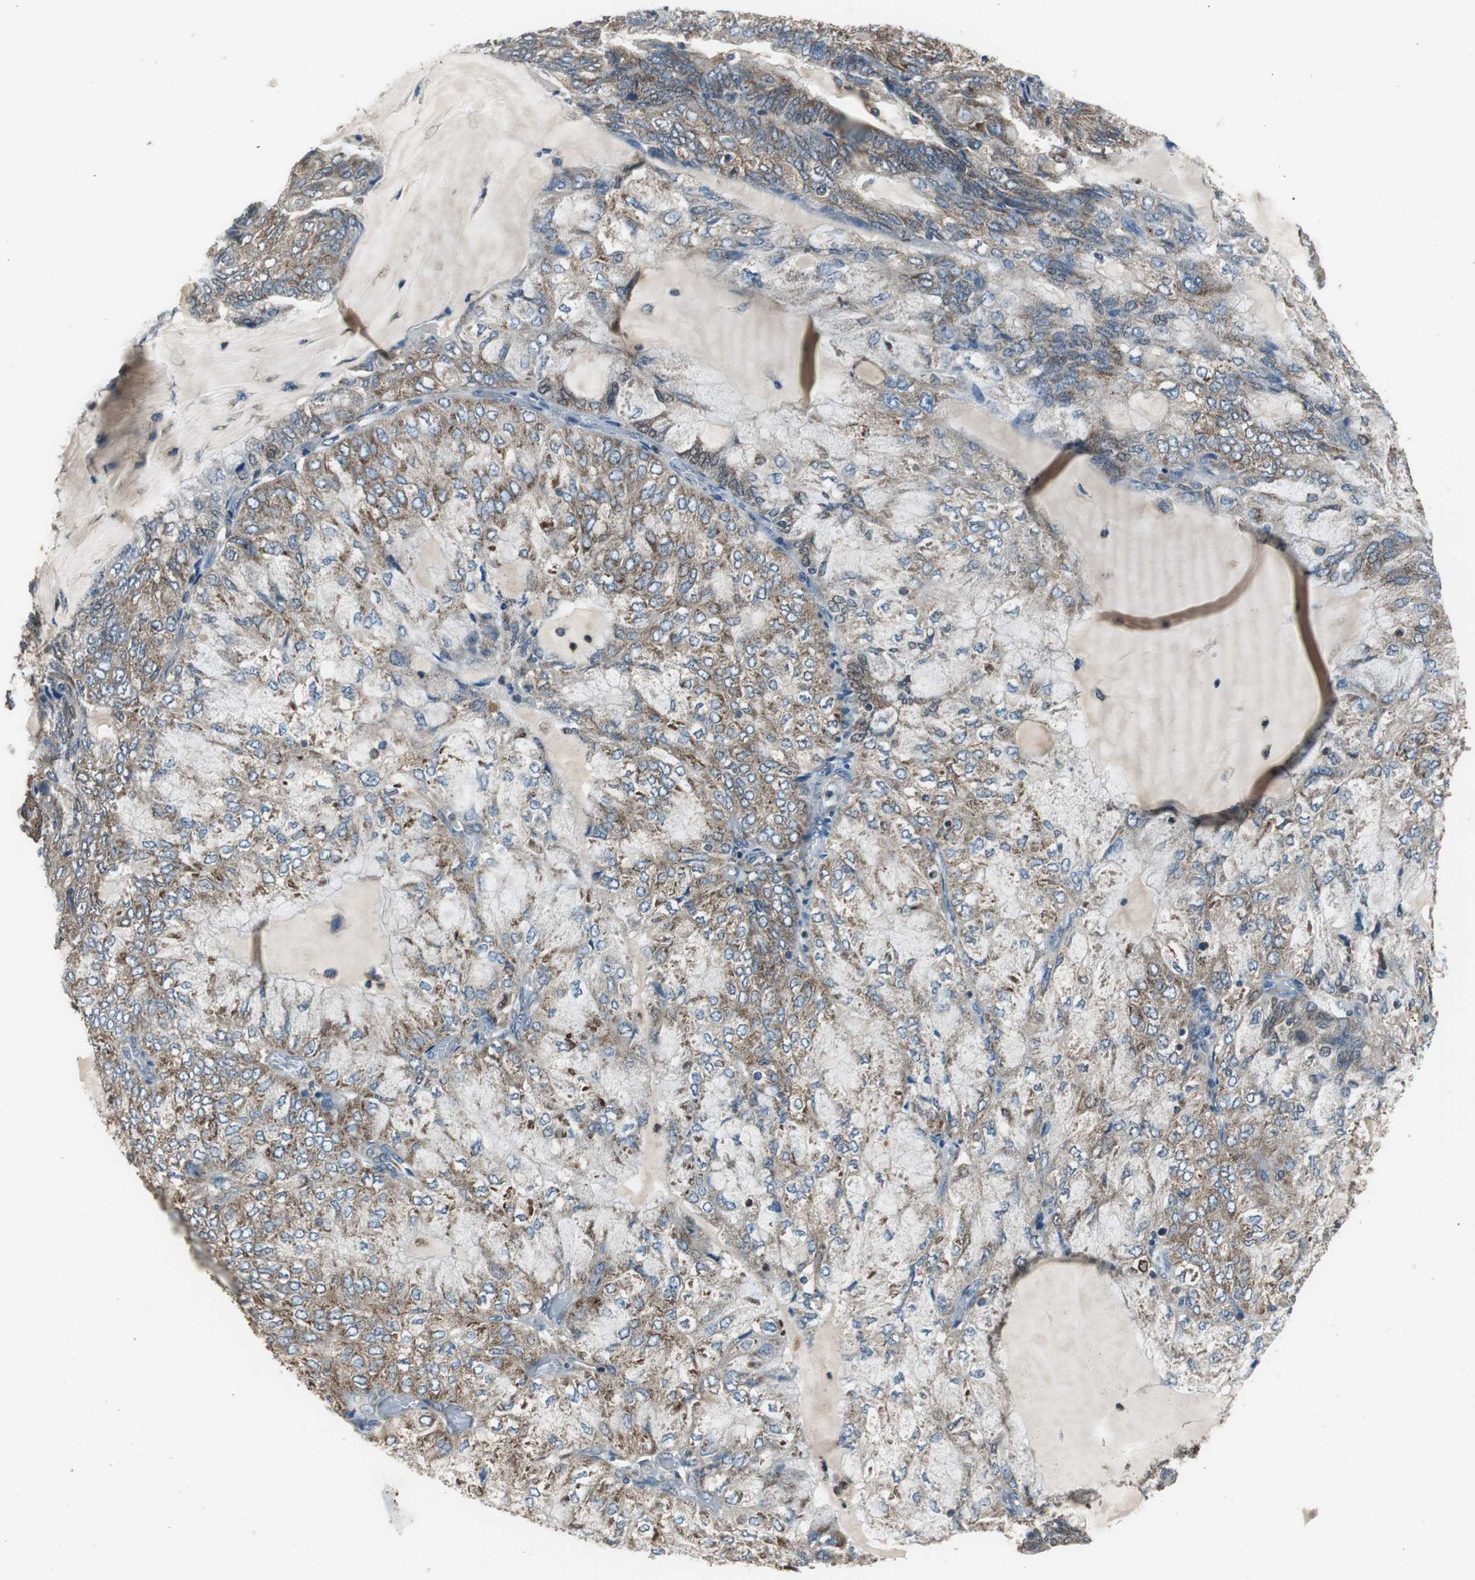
{"staining": {"intensity": "moderate", "quantity": ">75%", "location": "cytoplasmic/membranous"}, "tissue": "endometrial cancer", "cell_type": "Tumor cells", "image_type": "cancer", "snomed": [{"axis": "morphology", "description": "Adenocarcinoma, NOS"}, {"axis": "topography", "description": "Endometrium"}], "caption": "Endometrial cancer stained with a protein marker demonstrates moderate staining in tumor cells.", "gene": "PI4KB", "patient": {"sex": "female", "age": 81}}